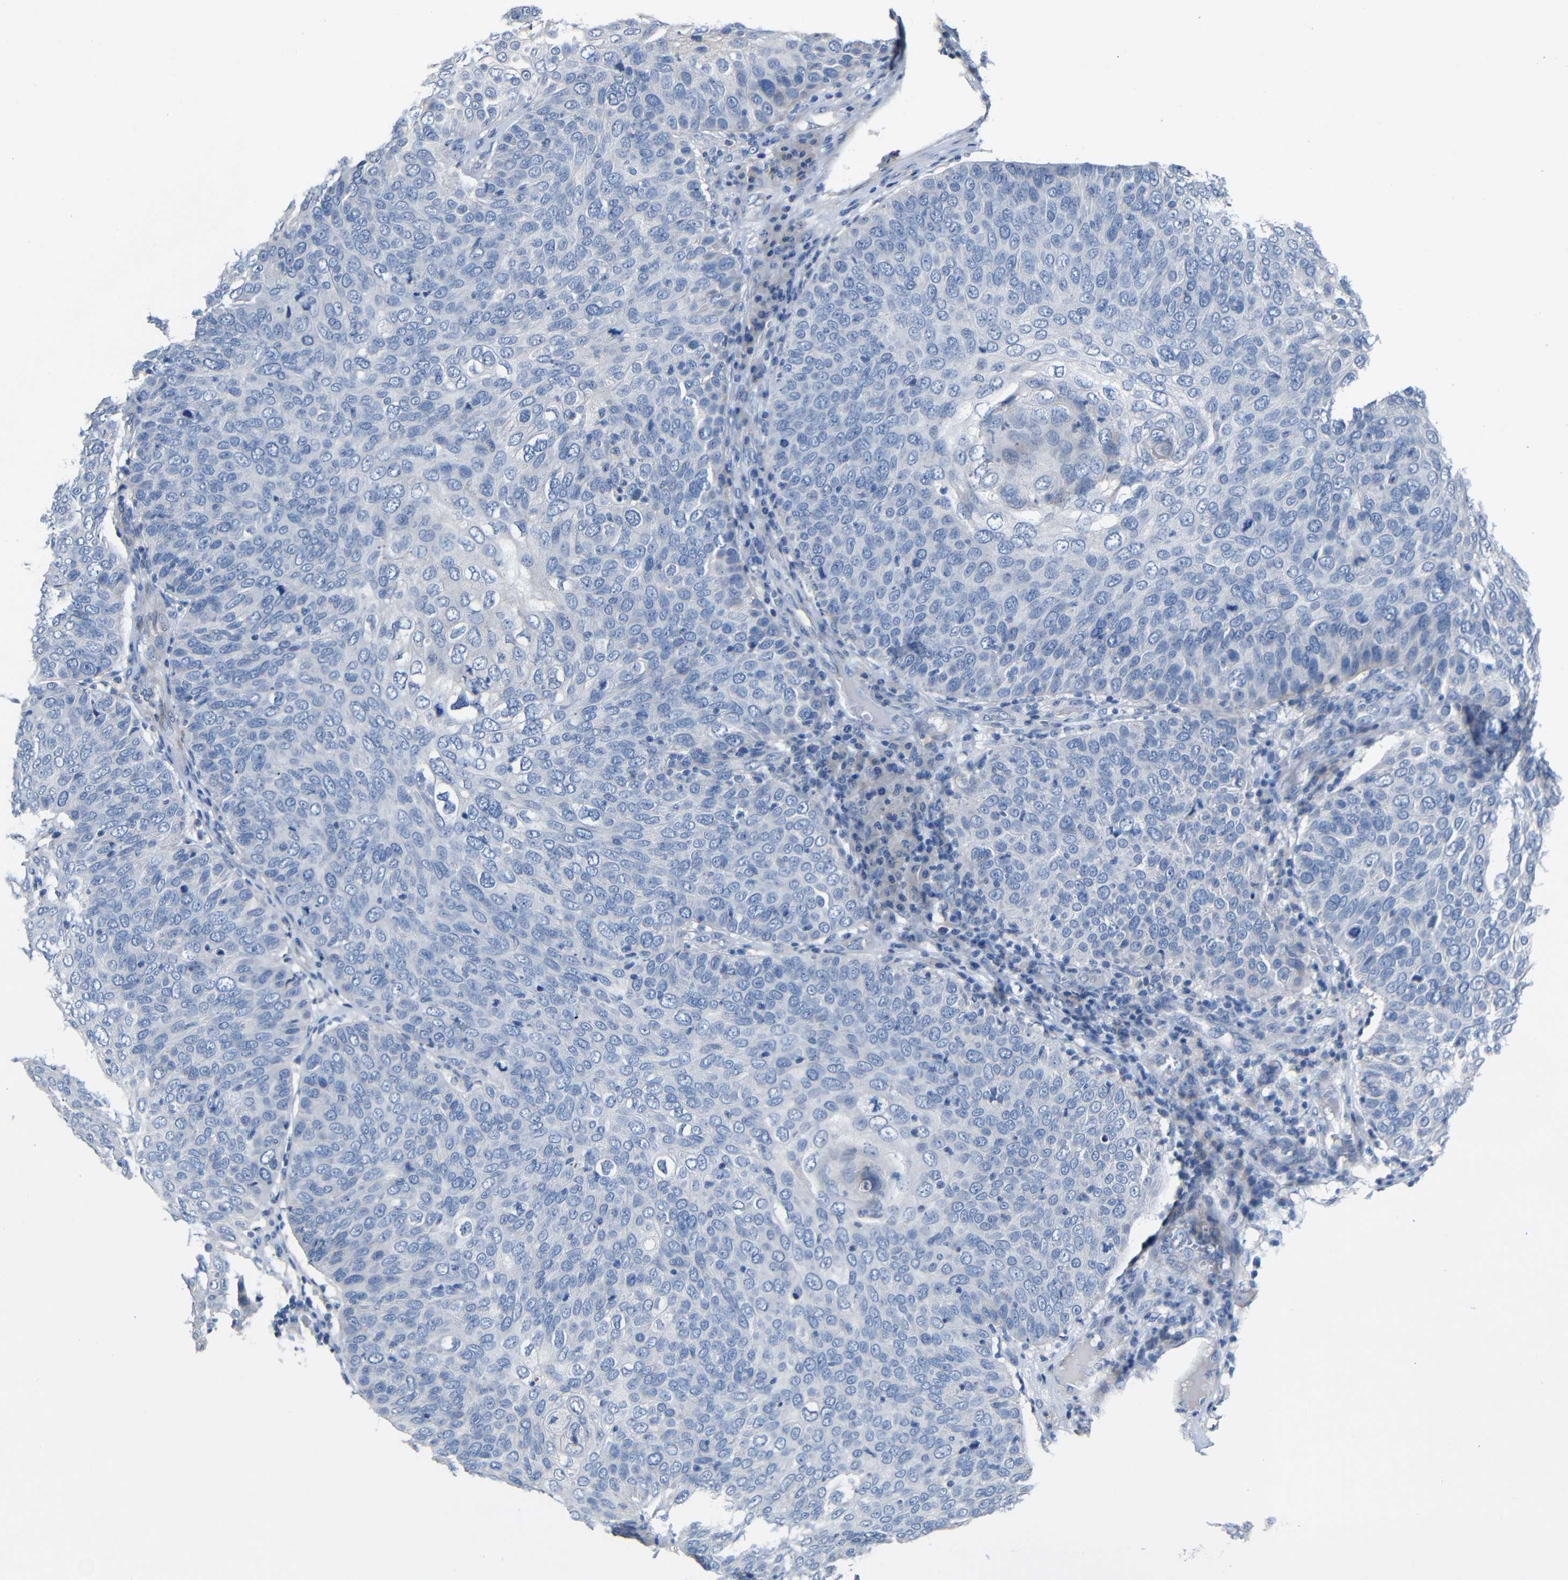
{"staining": {"intensity": "negative", "quantity": "none", "location": "none"}, "tissue": "skin cancer", "cell_type": "Tumor cells", "image_type": "cancer", "snomed": [{"axis": "morphology", "description": "Squamous cell carcinoma, NOS"}, {"axis": "topography", "description": "Skin"}], "caption": "Histopathology image shows no significant protein expression in tumor cells of skin cancer. (DAB immunohistochemistry (IHC), high magnification).", "gene": "ACKR2", "patient": {"sex": "male", "age": 87}}